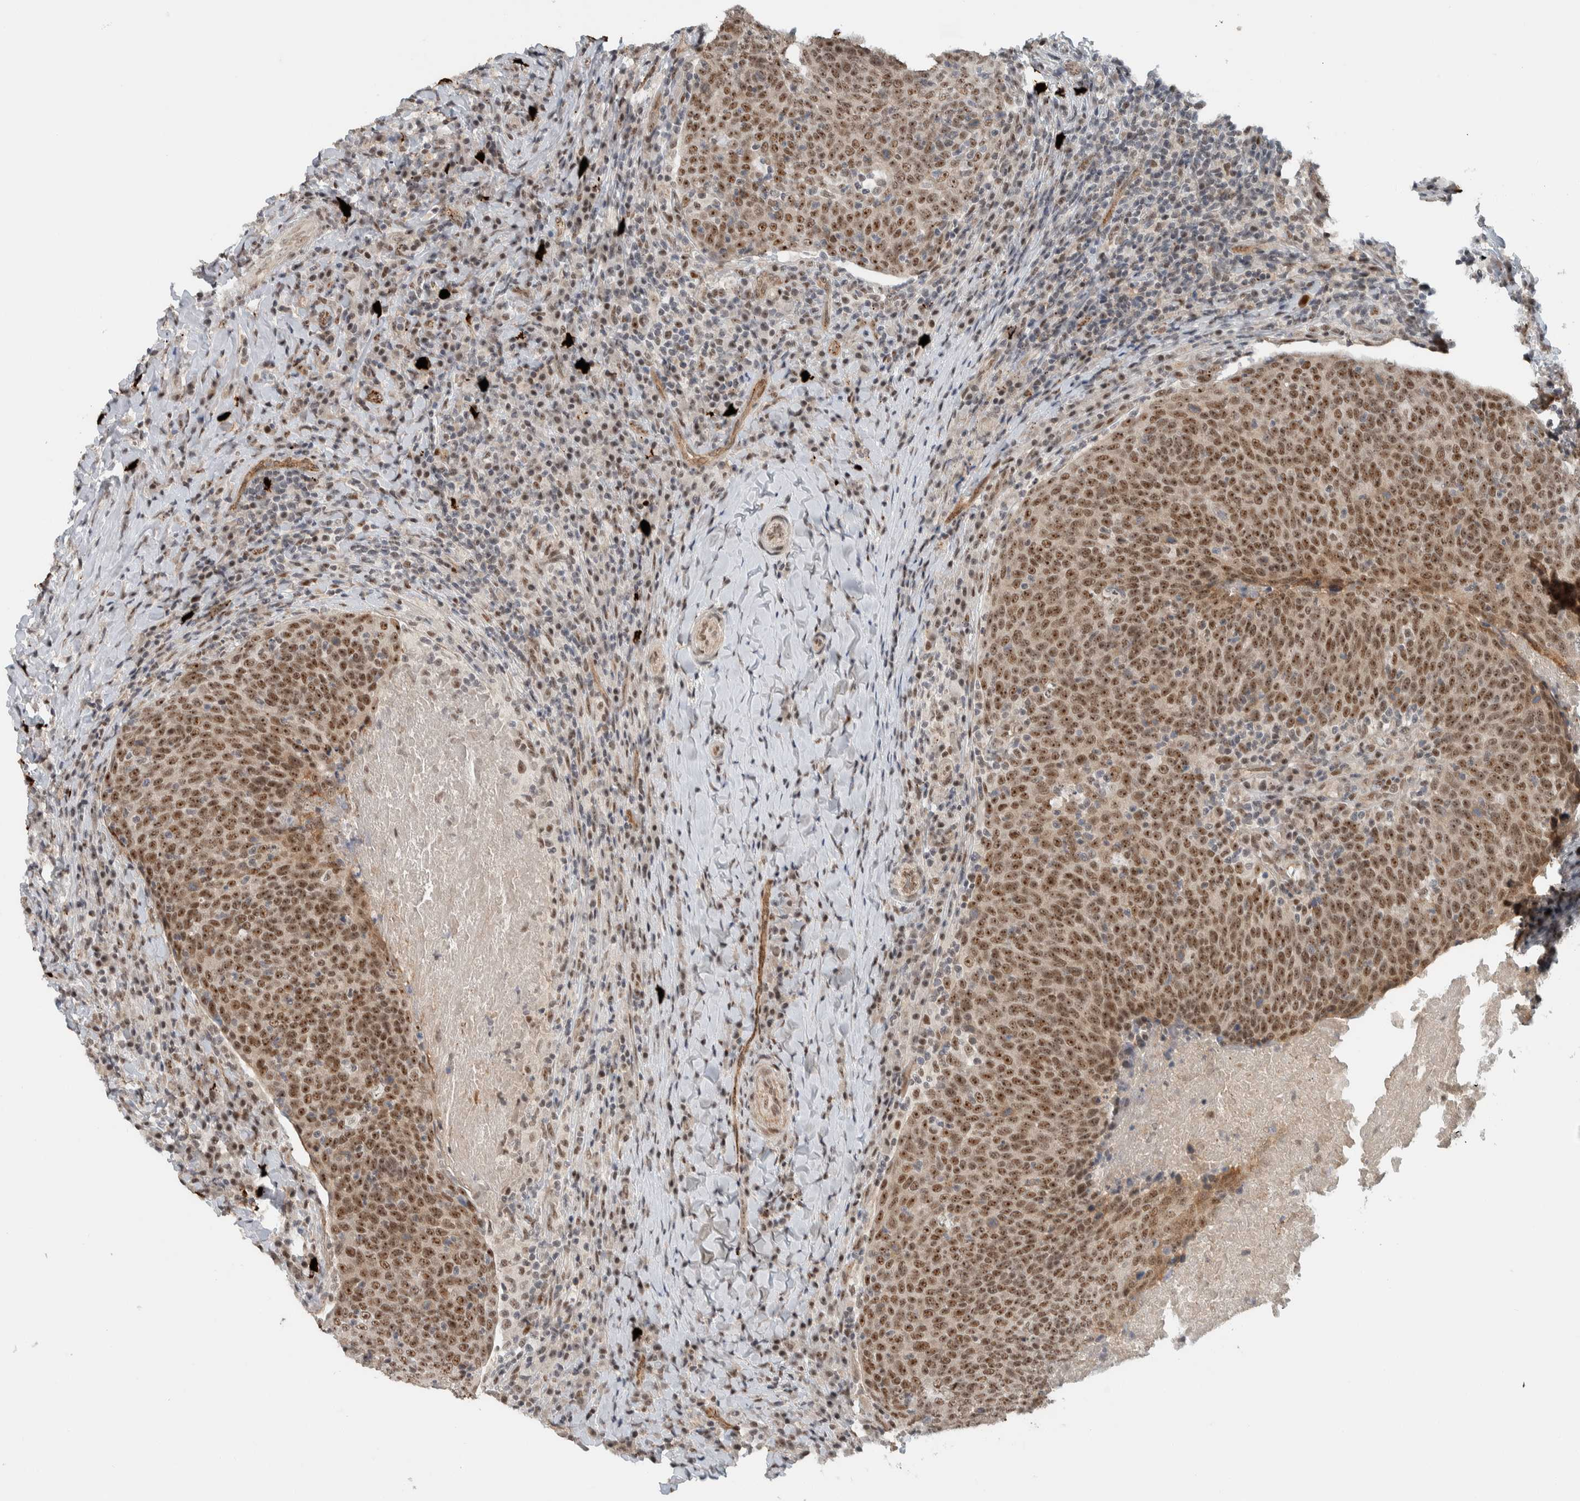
{"staining": {"intensity": "moderate", "quantity": ">75%", "location": "nuclear"}, "tissue": "head and neck cancer", "cell_type": "Tumor cells", "image_type": "cancer", "snomed": [{"axis": "morphology", "description": "Squamous cell carcinoma, NOS"}, {"axis": "morphology", "description": "Squamous cell carcinoma, metastatic, NOS"}, {"axis": "topography", "description": "Lymph node"}, {"axis": "topography", "description": "Head-Neck"}], "caption": "The photomicrograph displays a brown stain indicating the presence of a protein in the nuclear of tumor cells in head and neck cancer (metastatic squamous cell carcinoma).", "gene": "ZFP91", "patient": {"sex": "male", "age": 62}}